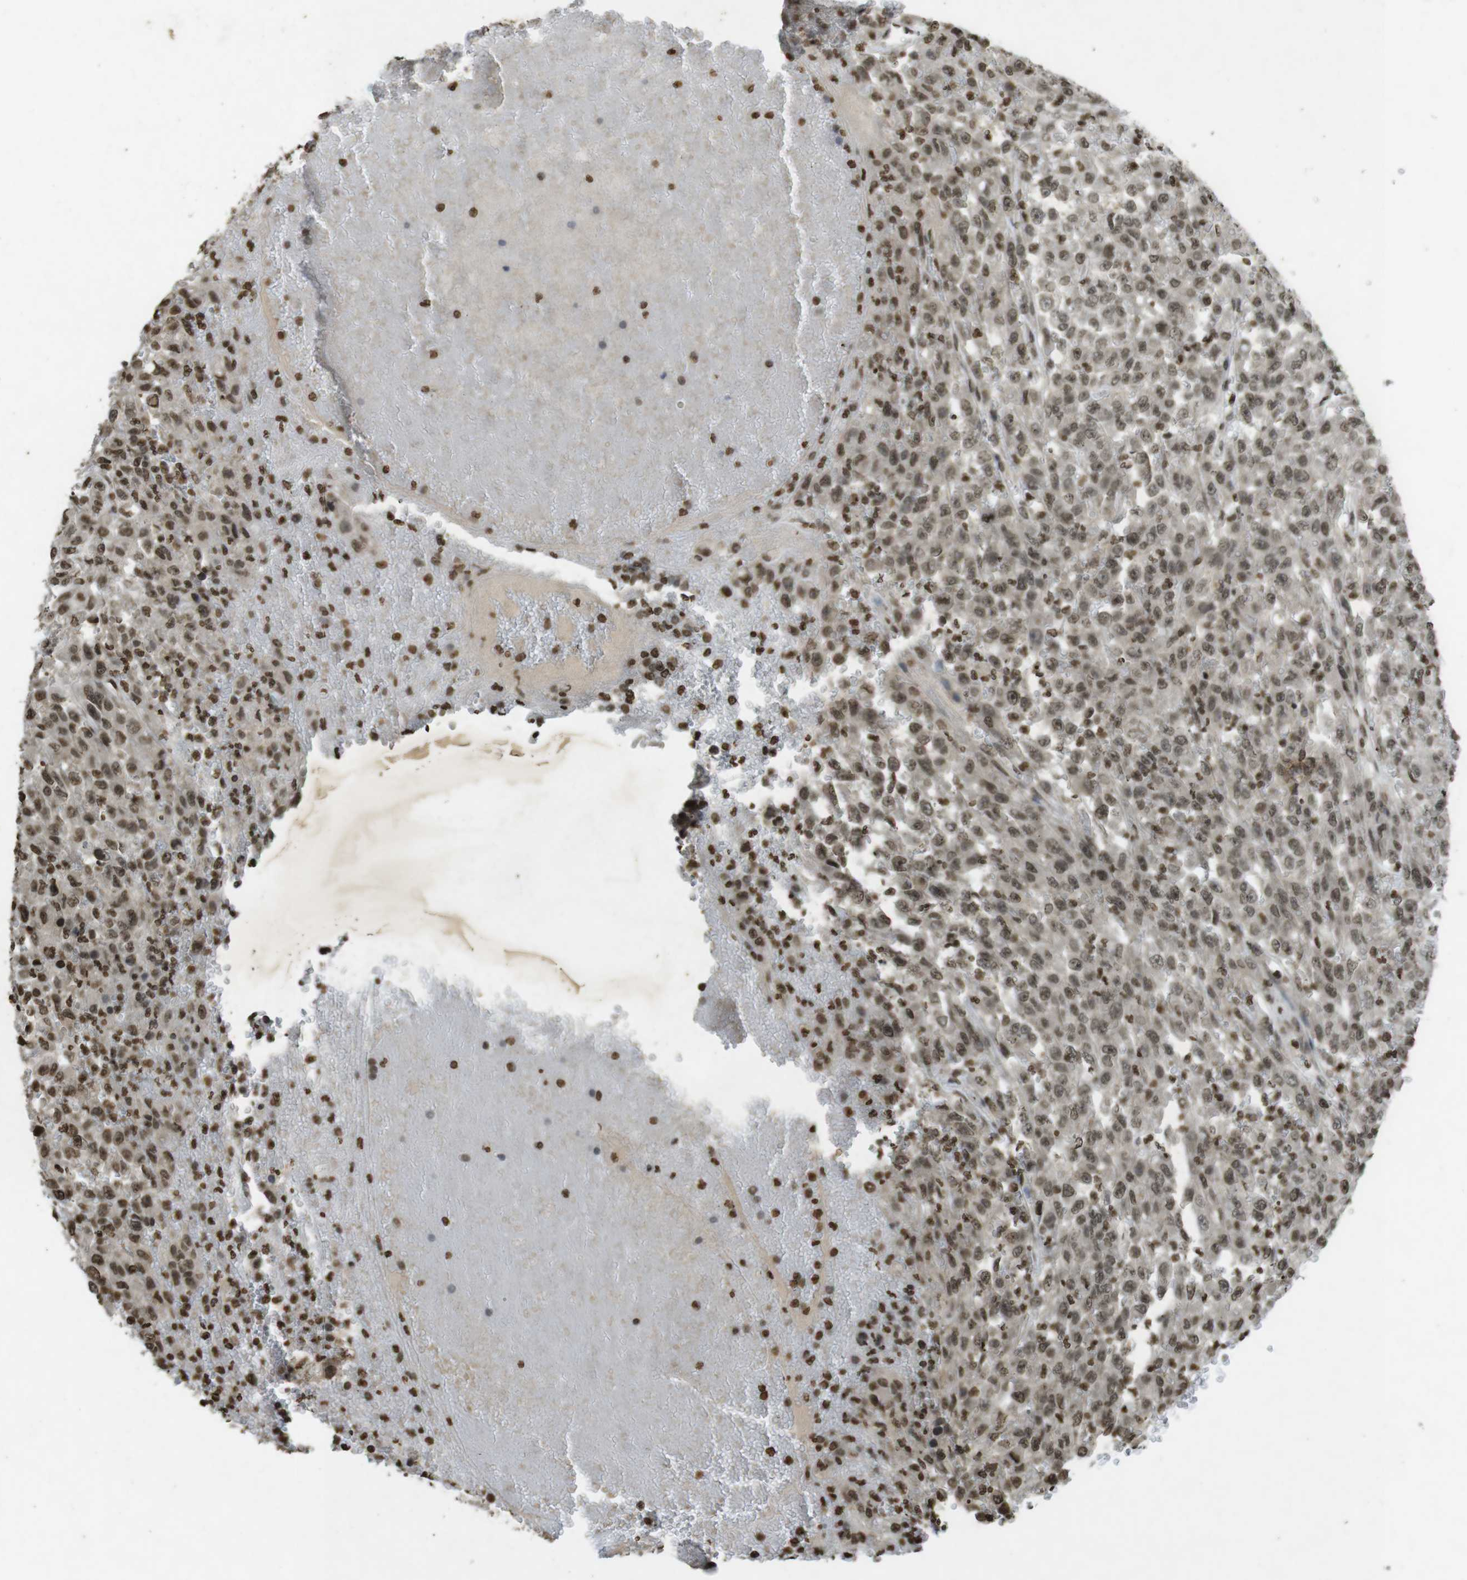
{"staining": {"intensity": "moderate", "quantity": ">75%", "location": "nuclear"}, "tissue": "urothelial cancer", "cell_type": "Tumor cells", "image_type": "cancer", "snomed": [{"axis": "morphology", "description": "Urothelial carcinoma, High grade"}, {"axis": "topography", "description": "Urinary bladder"}], "caption": "This is an image of immunohistochemistry (IHC) staining of urothelial cancer, which shows moderate staining in the nuclear of tumor cells.", "gene": "ORC4", "patient": {"sex": "male", "age": 46}}